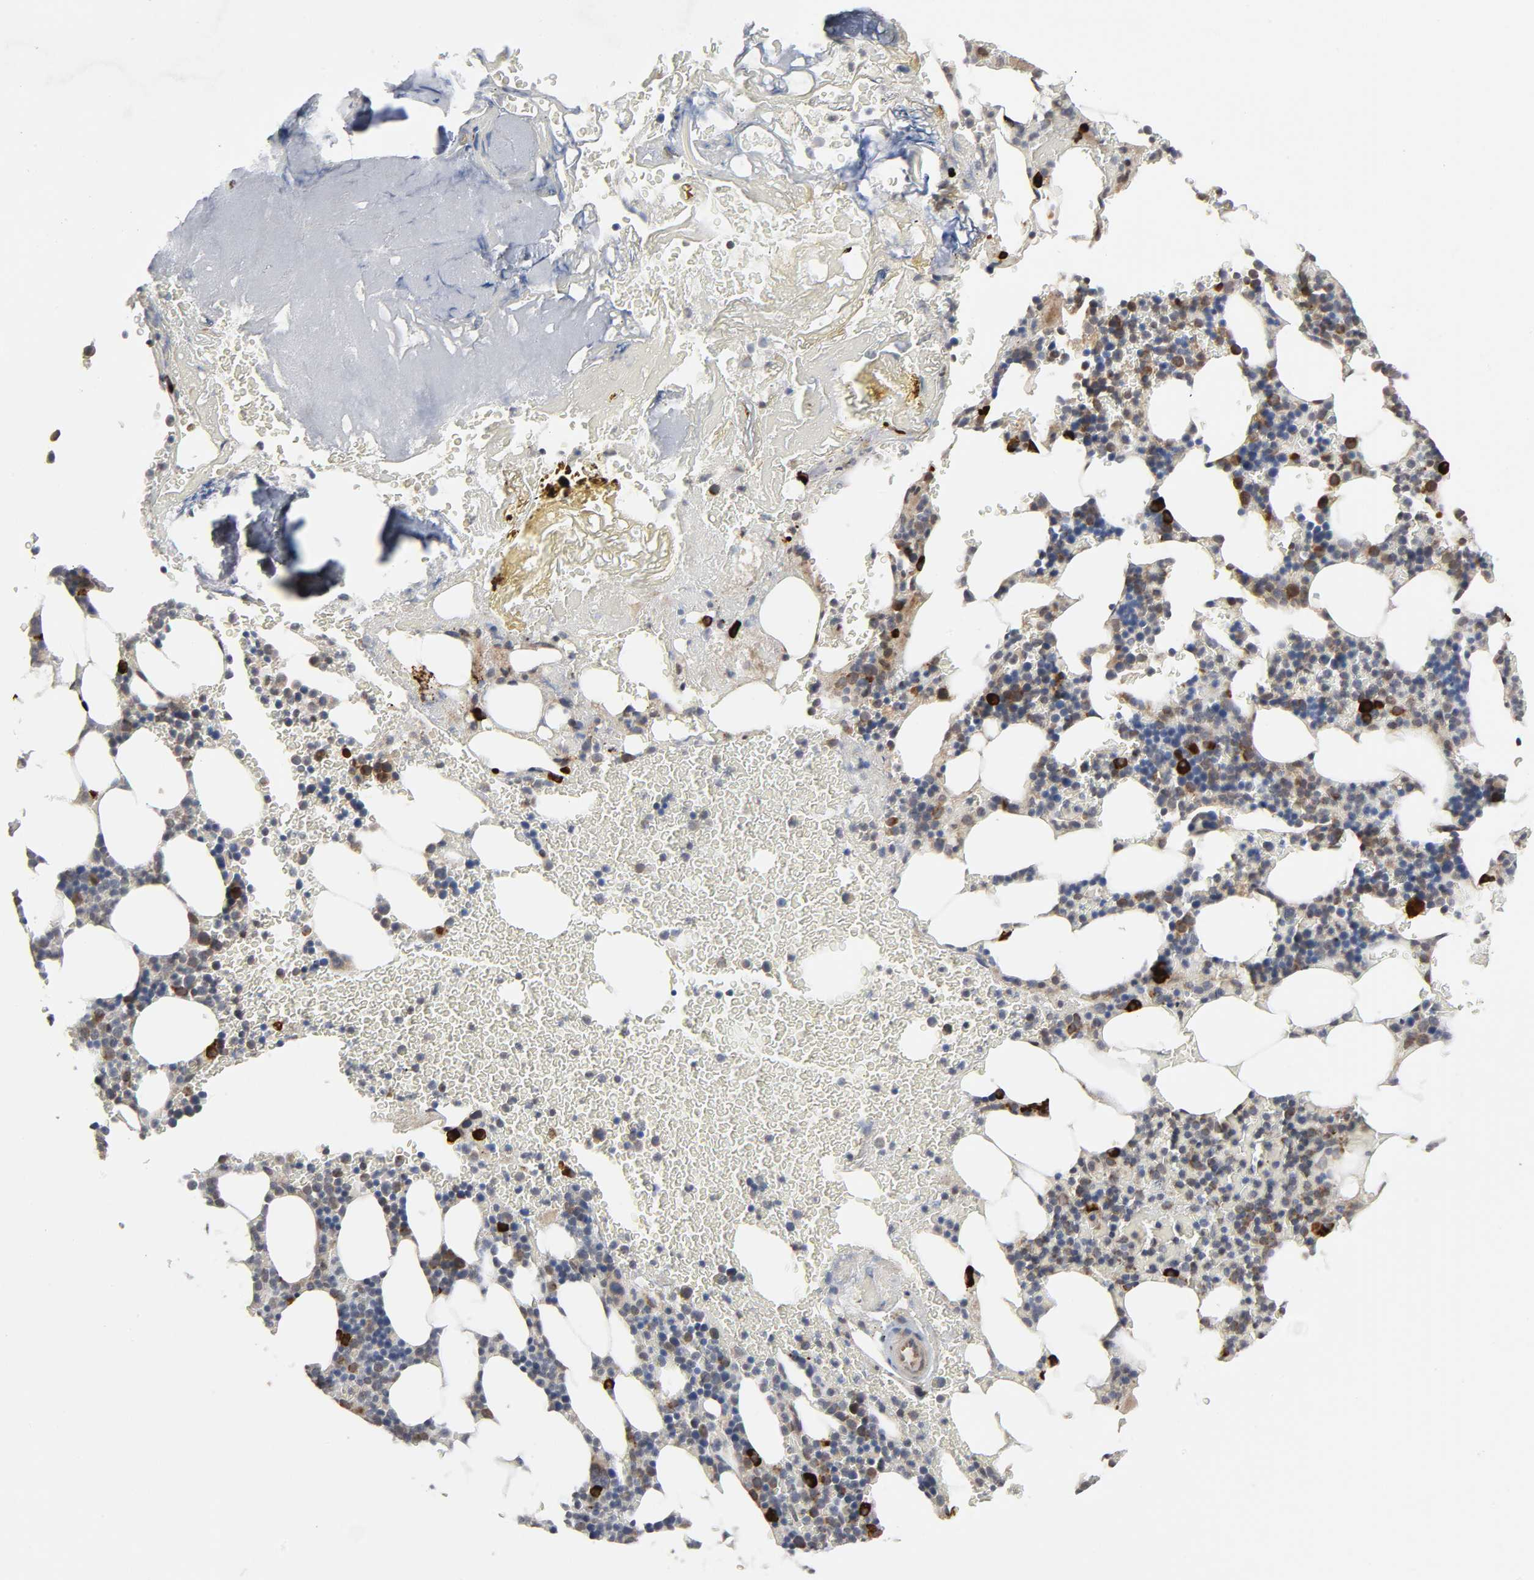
{"staining": {"intensity": "strong", "quantity": "25%-75%", "location": "cytoplasmic/membranous"}, "tissue": "bone marrow", "cell_type": "Hematopoietic cells", "image_type": "normal", "snomed": [{"axis": "morphology", "description": "Normal tissue, NOS"}, {"axis": "topography", "description": "Bone marrow"}], "caption": "Hematopoietic cells reveal high levels of strong cytoplasmic/membranous positivity in about 25%-75% of cells in normal bone marrow. The staining is performed using DAB brown chromogen to label protein expression. The nuclei are counter-stained blue using hematoxylin.", "gene": "SLC30A9", "patient": {"sex": "female", "age": 73}}